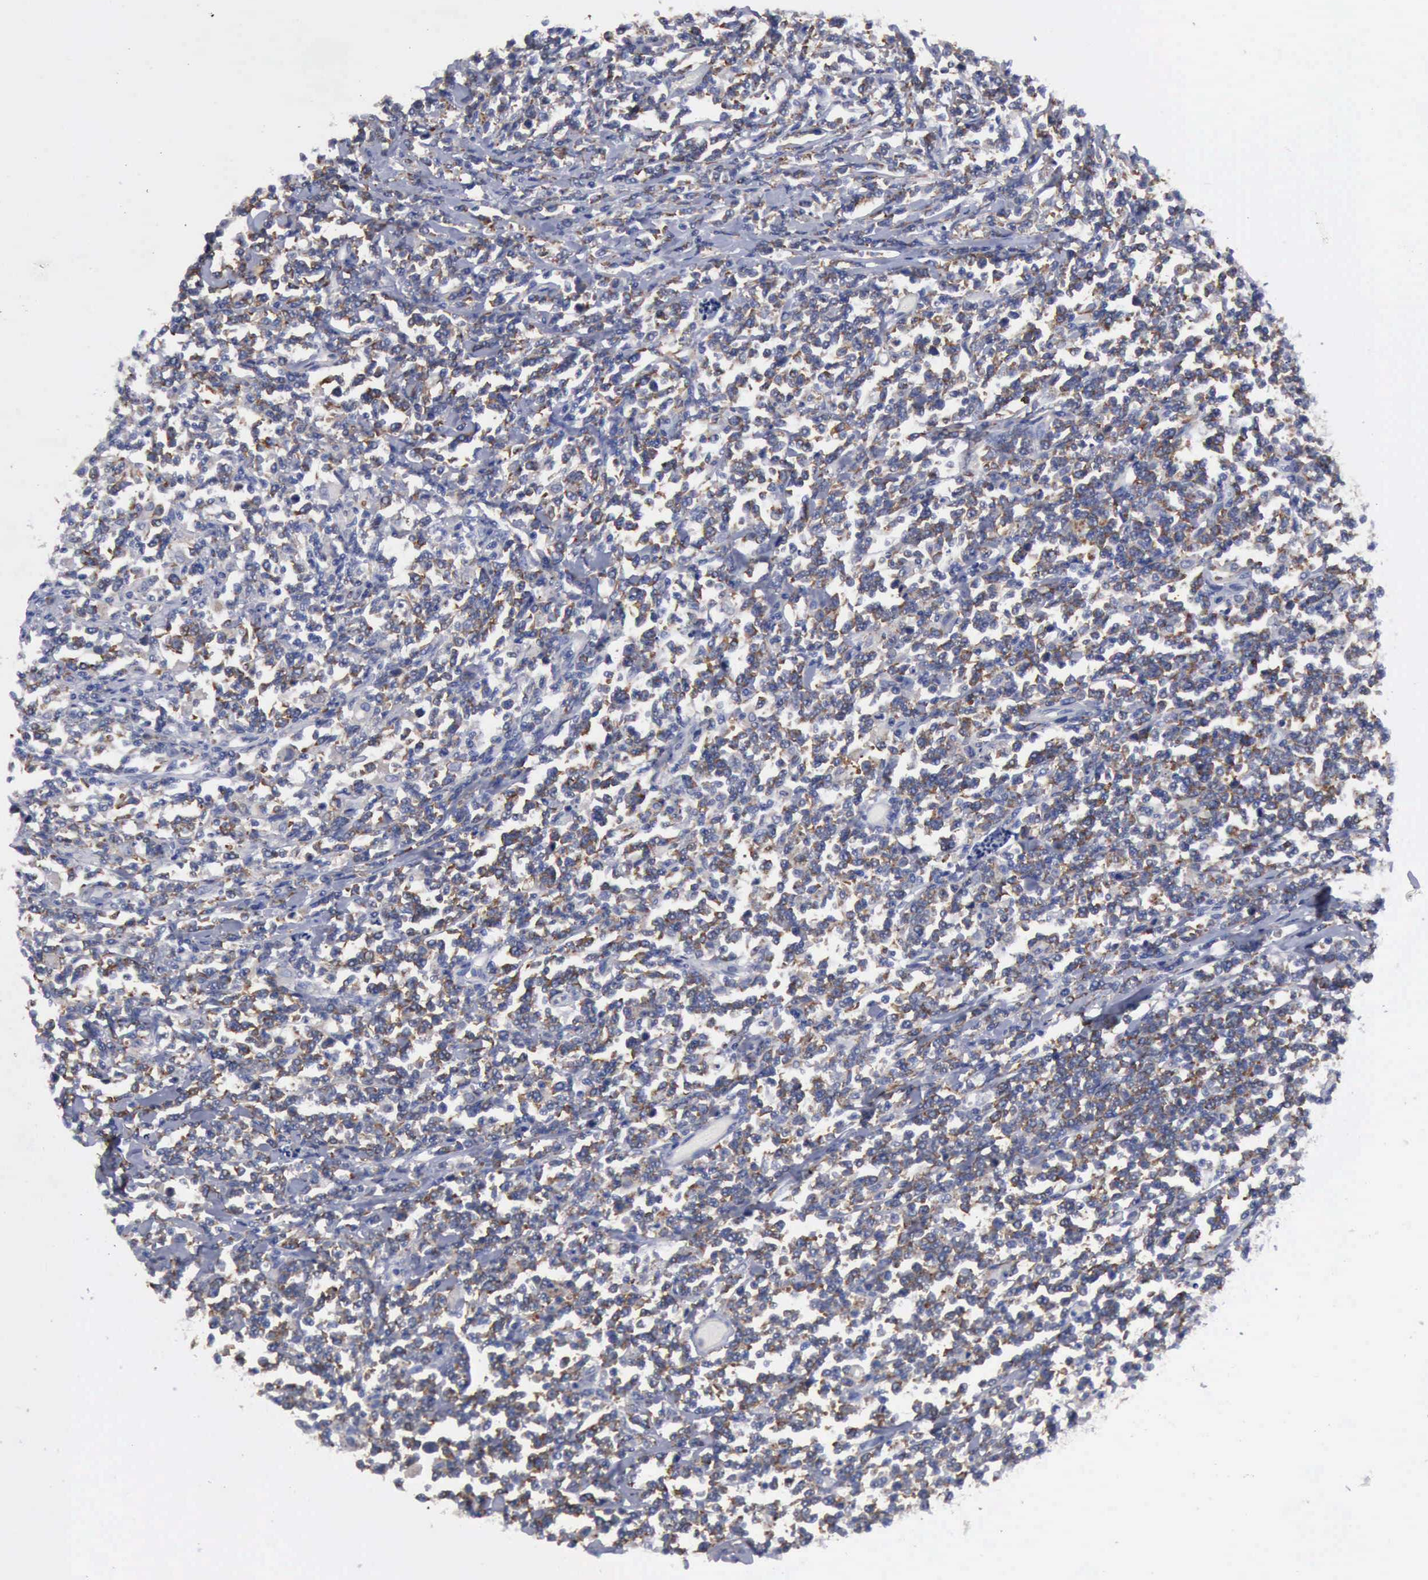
{"staining": {"intensity": "moderate", "quantity": ">75%", "location": "cytoplasmic/membranous"}, "tissue": "lymphoma", "cell_type": "Tumor cells", "image_type": "cancer", "snomed": [{"axis": "morphology", "description": "Malignant lymphoma, non-Hodgkin's type, High grade"}, {"axis": "topography", "description": "Colon"}], "caption": "This photomicrograph shows immunohistochemistry (IHC) staining of human high-grade malignant lymphoma, non-Hodgkin's type, with medium moderate cytoplasmic/membranous staining in about >75% of tumor cells.", "gene": "TXLNG", "patient": {"sex": "male", "age": 82}}